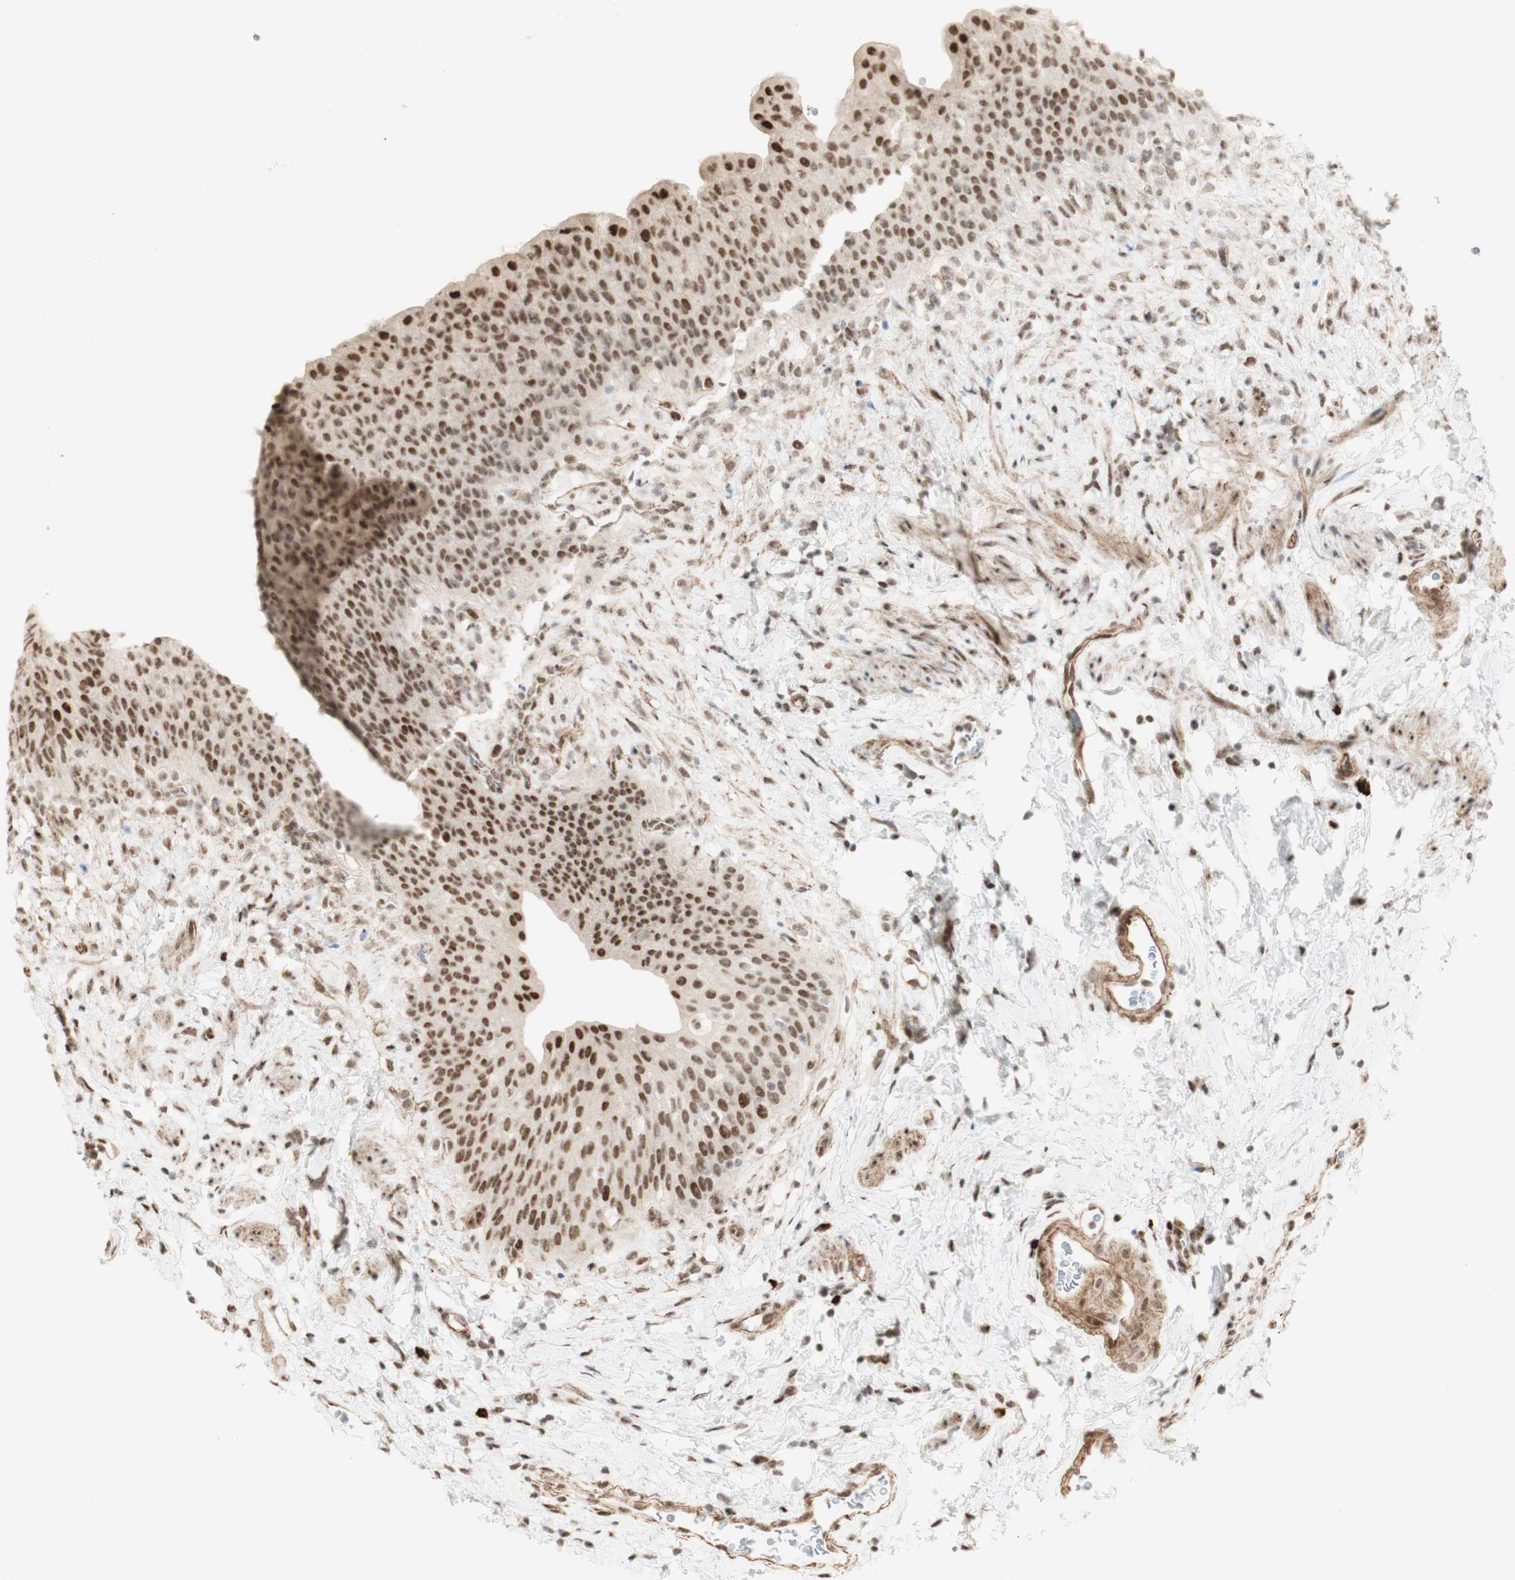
{"staining": {"intensity": "moderate", "quantity": ">75%", "location": "nuclear"}, "tissue": "urinary bladder", "cell_type": "Urothelial cells", "image_type": "normal", "snomed": [{"axis": "morphology", "description": "Normal tissue, NOS"}, {"axis": "topography", "description": "Urinary bladder"}], "caption": "Approximately >75% of urothelial cells in benign human urinary bladder demonstrate moderate nuclear protein positivity as visualized by brown immunohistochemical staining.", "gene": "ZMYM6", "patient": {"sex": "female", "age": 79}}